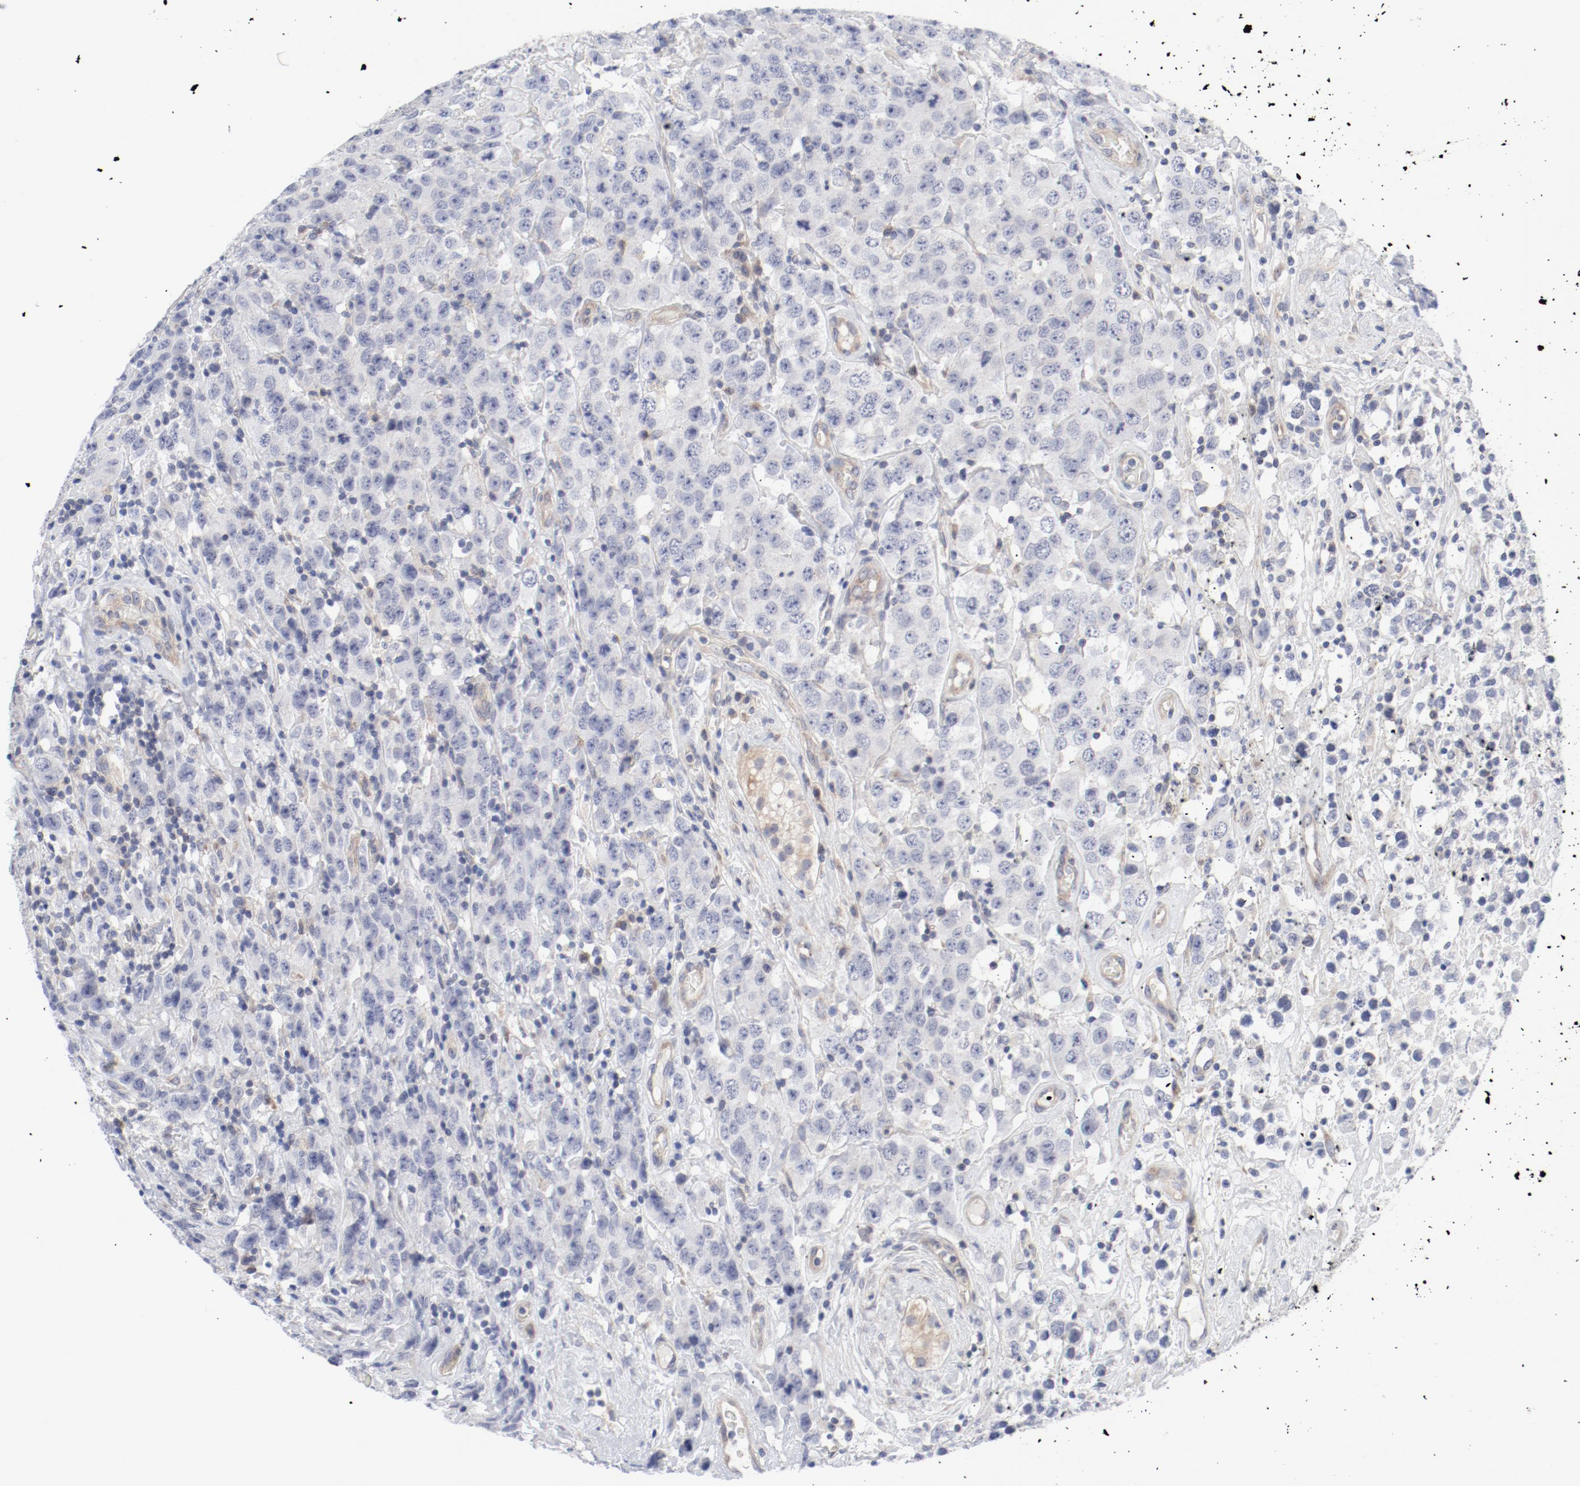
{"staining": {"intensity": "weak", "quantity": "<25%", "location": "cytoplasmic/membranous"}, "tissue": "testis cancer", "cell_type": "Tumor cells", "image_type": "cancer", "snomed": [{"axis": "morphology", "description": "Seminoma, NOS"}, {"axis": "topography", "description": "Testis"}], "caption": "Photomicrograph shows no protein staining in tumor cells of testis cancer tissue.", "gene": "BAD", "patient": {"sex": "male", "age": 52}}